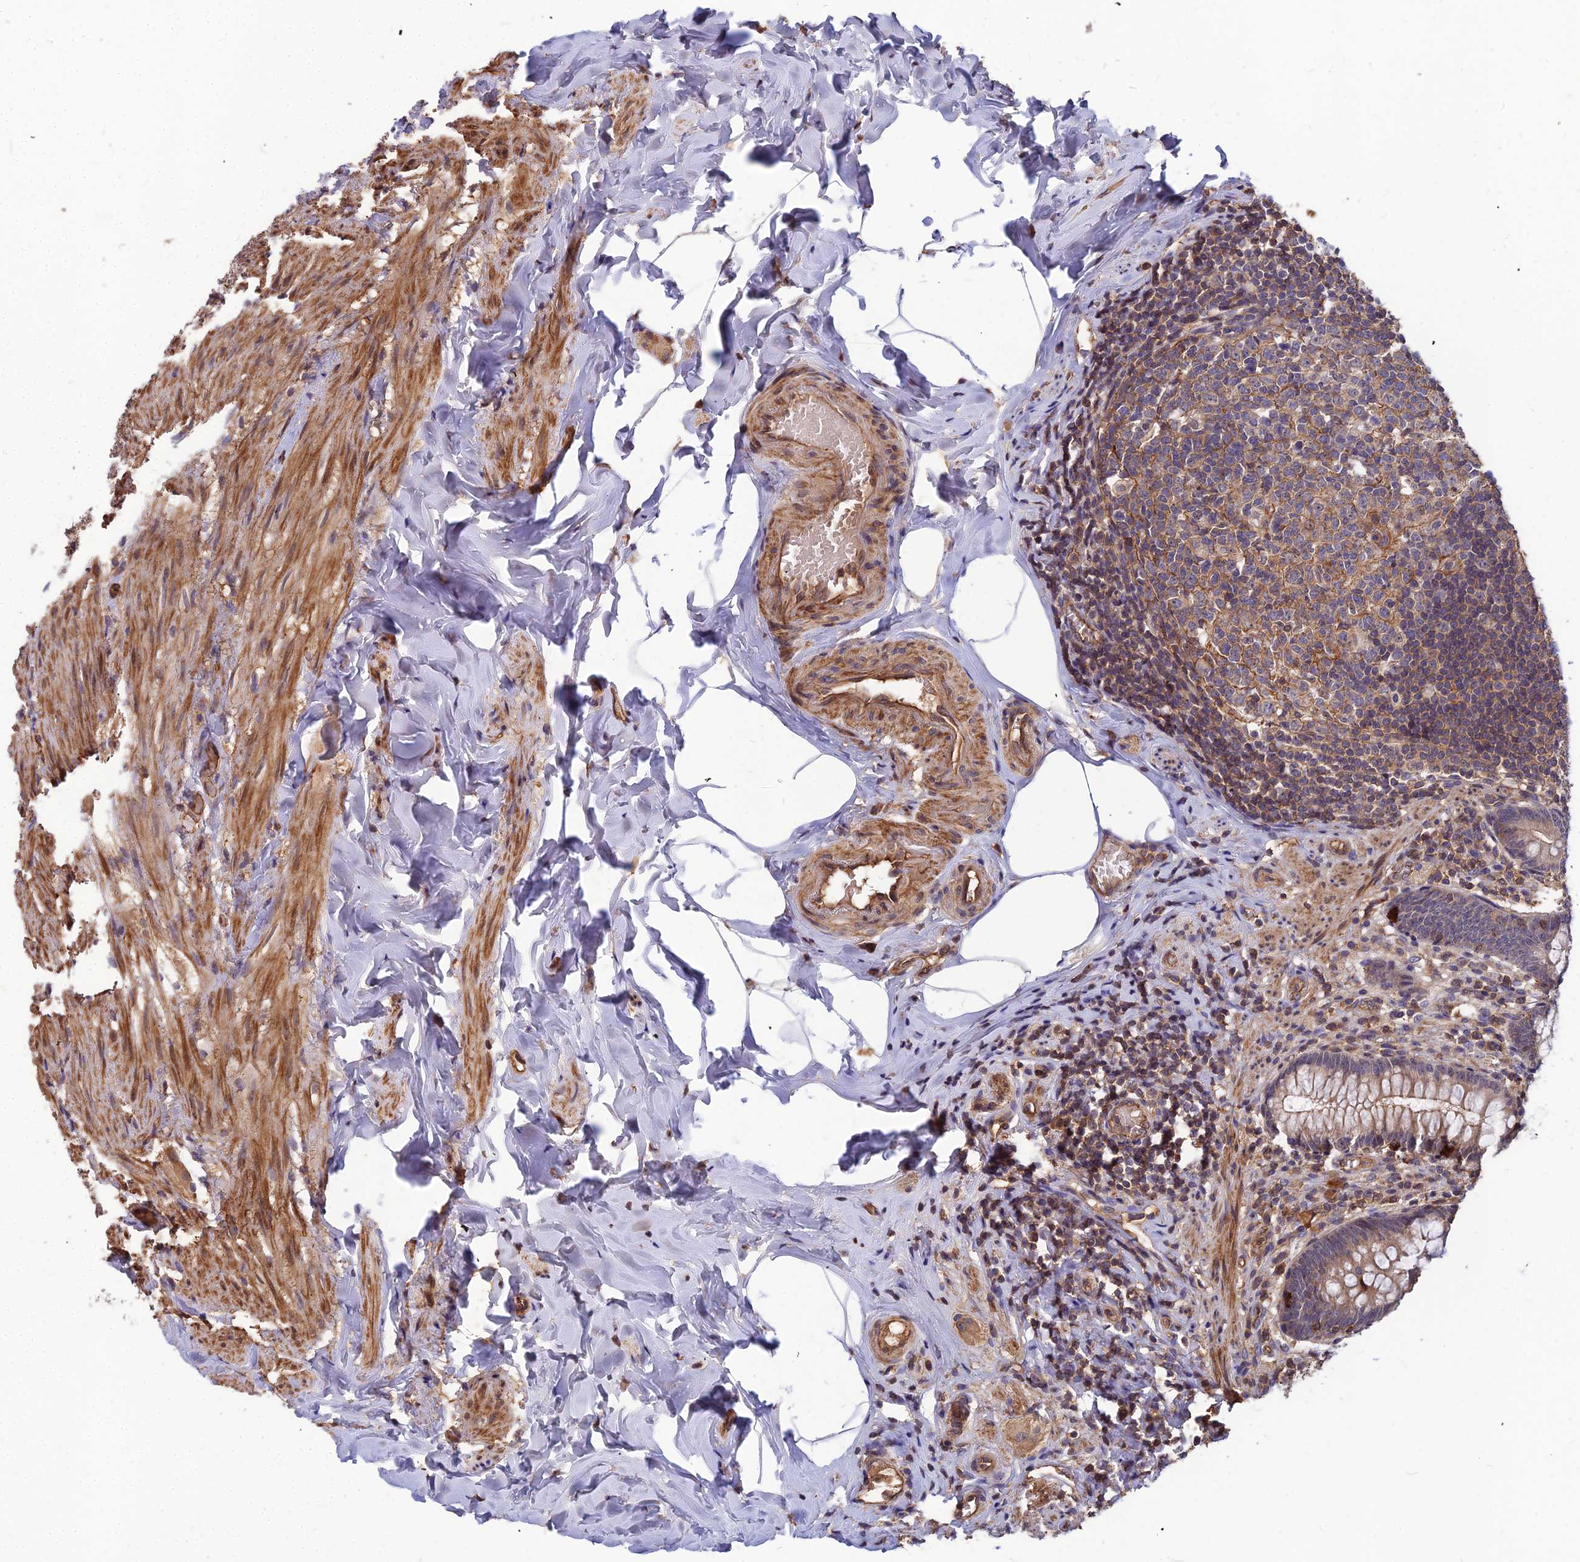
{"staining": {"intensity": "moderate", "quantity": "25%-75%", "location": "cytoplasmic/membranous"}, "tissue": "appendix", "cell_type": "Glandular cells", "image_type": "normal", "snomed": [{"axis": "morphology", "description": "Normal tissue, NOS"}, {"axis": "topography", "description": "Appendix"}], "caption": "This micrograph shows normal appendix stained with IHC to label a protein in brown. The cytoplasmic/membranous of glandular cells show moderate positivity for the protein. Nuclei are counter-stained blue.", "gene": "ZNF467", "patient": {"sex": "male", "age": 55}}